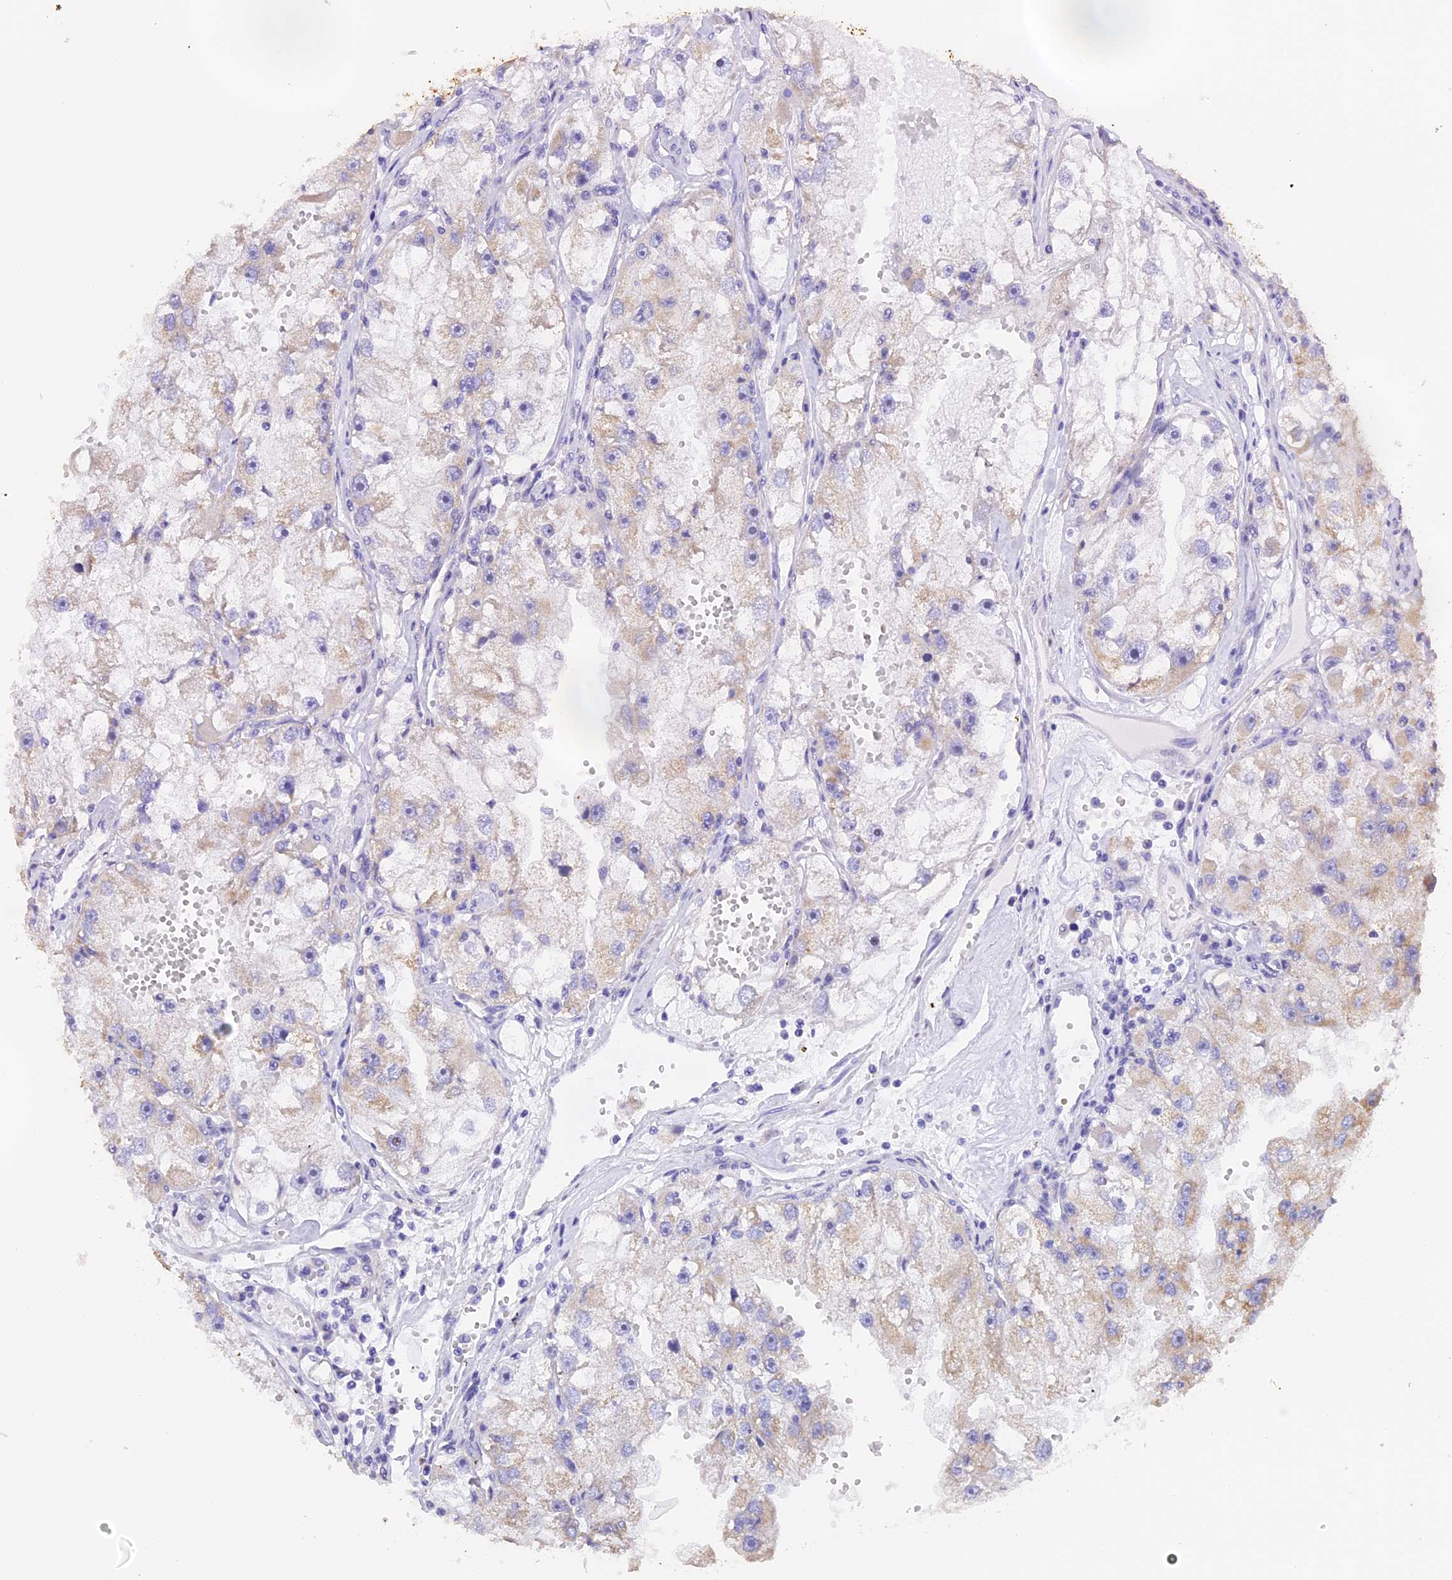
{"staining": {"intensity": "weak", "quantity": "25%-75%", "location": "cytoplasmic/membranous"}, "tissue": "renal cancer", "cell_type": "Tumor cells", "image_type": "cancer", "snomed": [{"axis": "morphology", "description": "Adenocarcinoma, NOS"}, {"axis": "topography", "description": "Kidney"}], "caption": "Renal cancer stained for a protein reveals weak cytoplasmic/membranous positivity in tumor cells. The staining is performed using DAB (3,3'-diaminobenzidine) brown chromogen to label protein expression. The nuclei are counter-stained blue using hematoxylin.", "gene": "PKIA", "patient": {"sex": "male", "age": 63}}